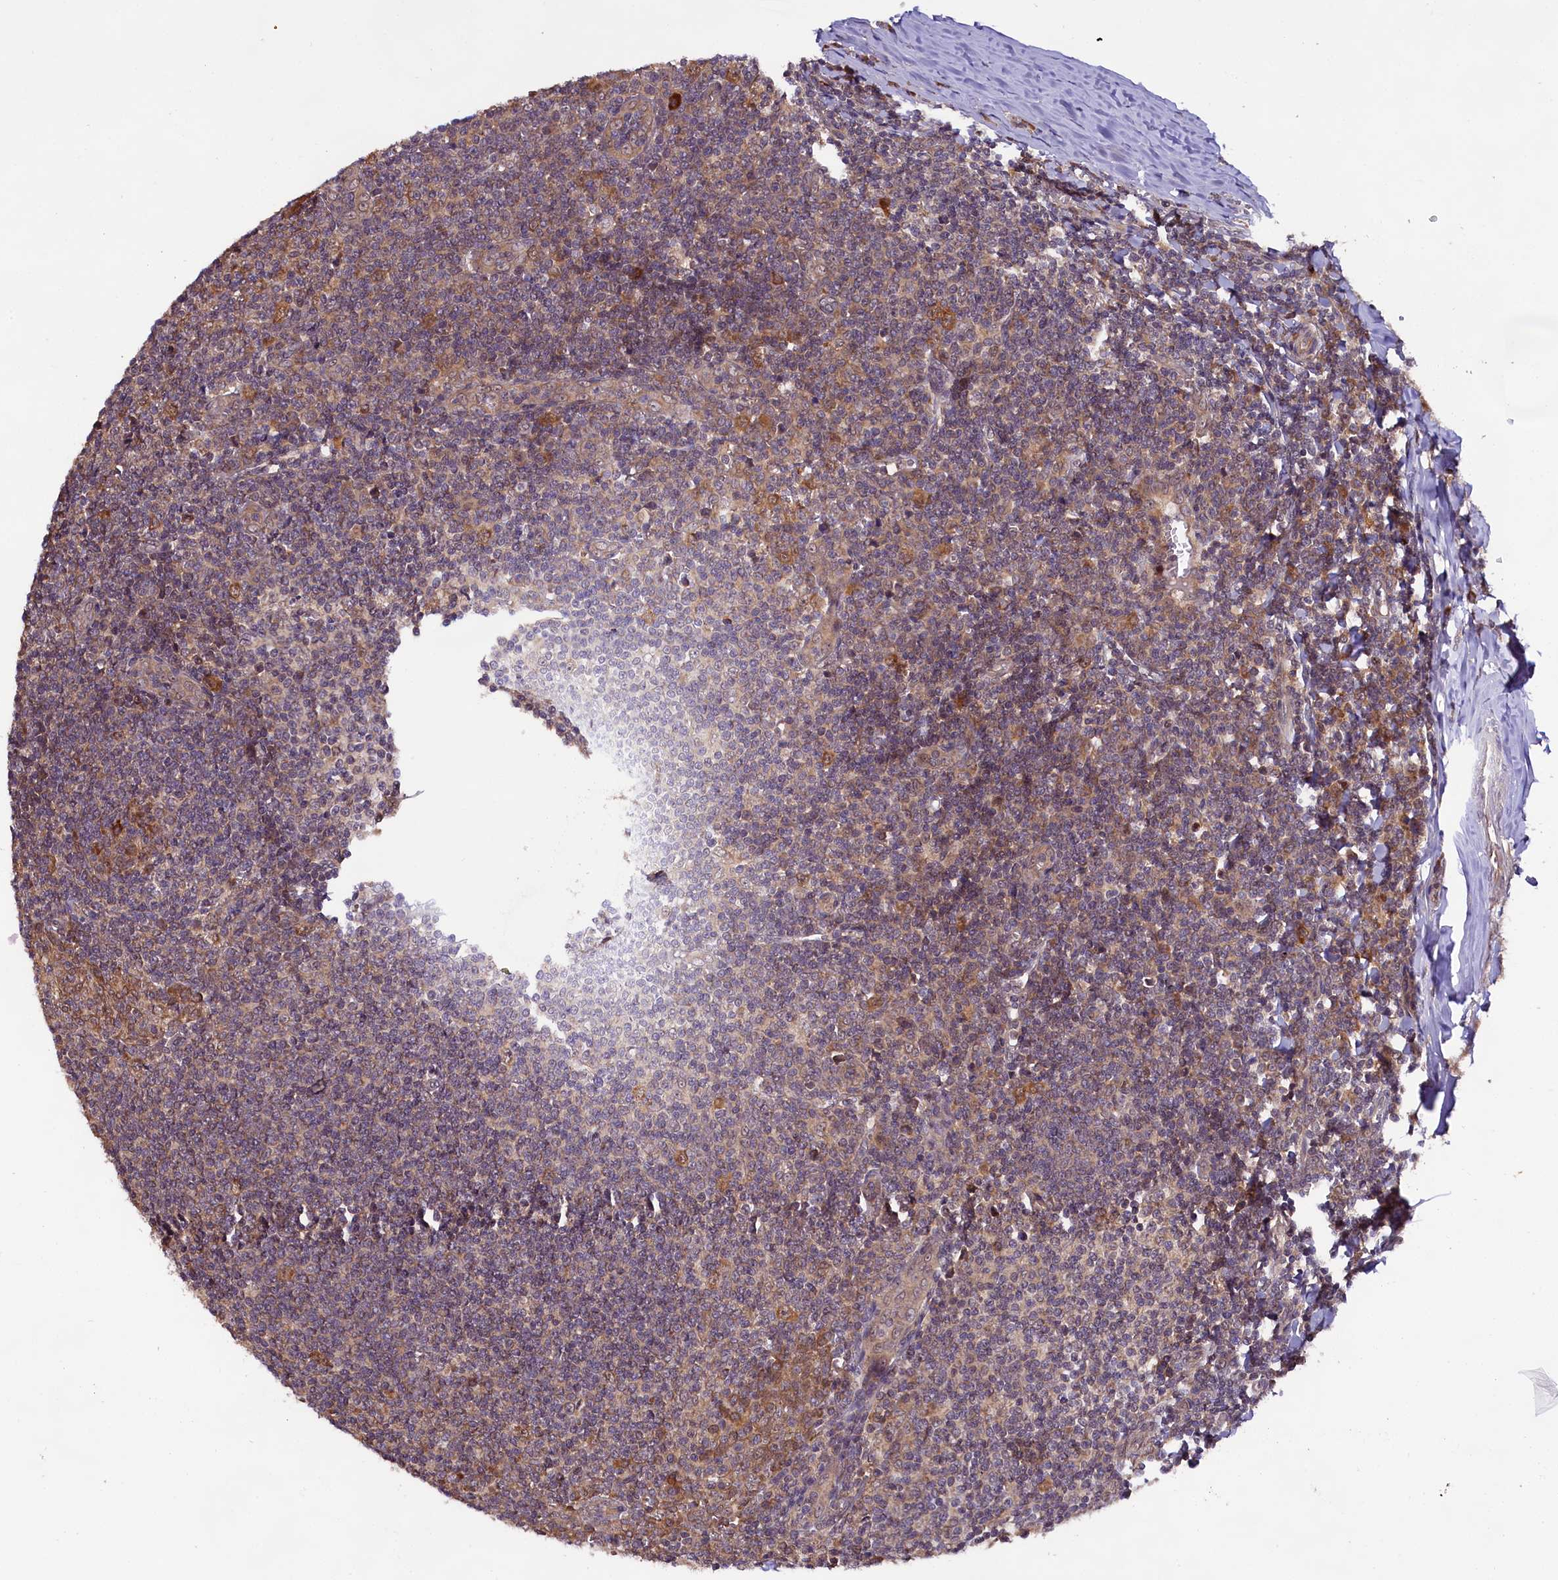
{"staining": {"intensity": "moderate", "quantity": ">75%", "location": "cytoplasmic/membranous"}, "tissue": "tonsil", "cell_type": "Germinal center cells", "image_type": "normal", "snomed": [{"axis": "morphology", "description": "Normal tissue, NOS"}, {"axis": "topography", "description": "Tonsil"}], "caption": "Brown immunohistochemical staining in unremarkable tonsil displays moderate cytoplasmic/membranous positivity in about >75% of germinal center cells.", "gene": "DOHH", "patient": {"sex": "male", "age": 27}}